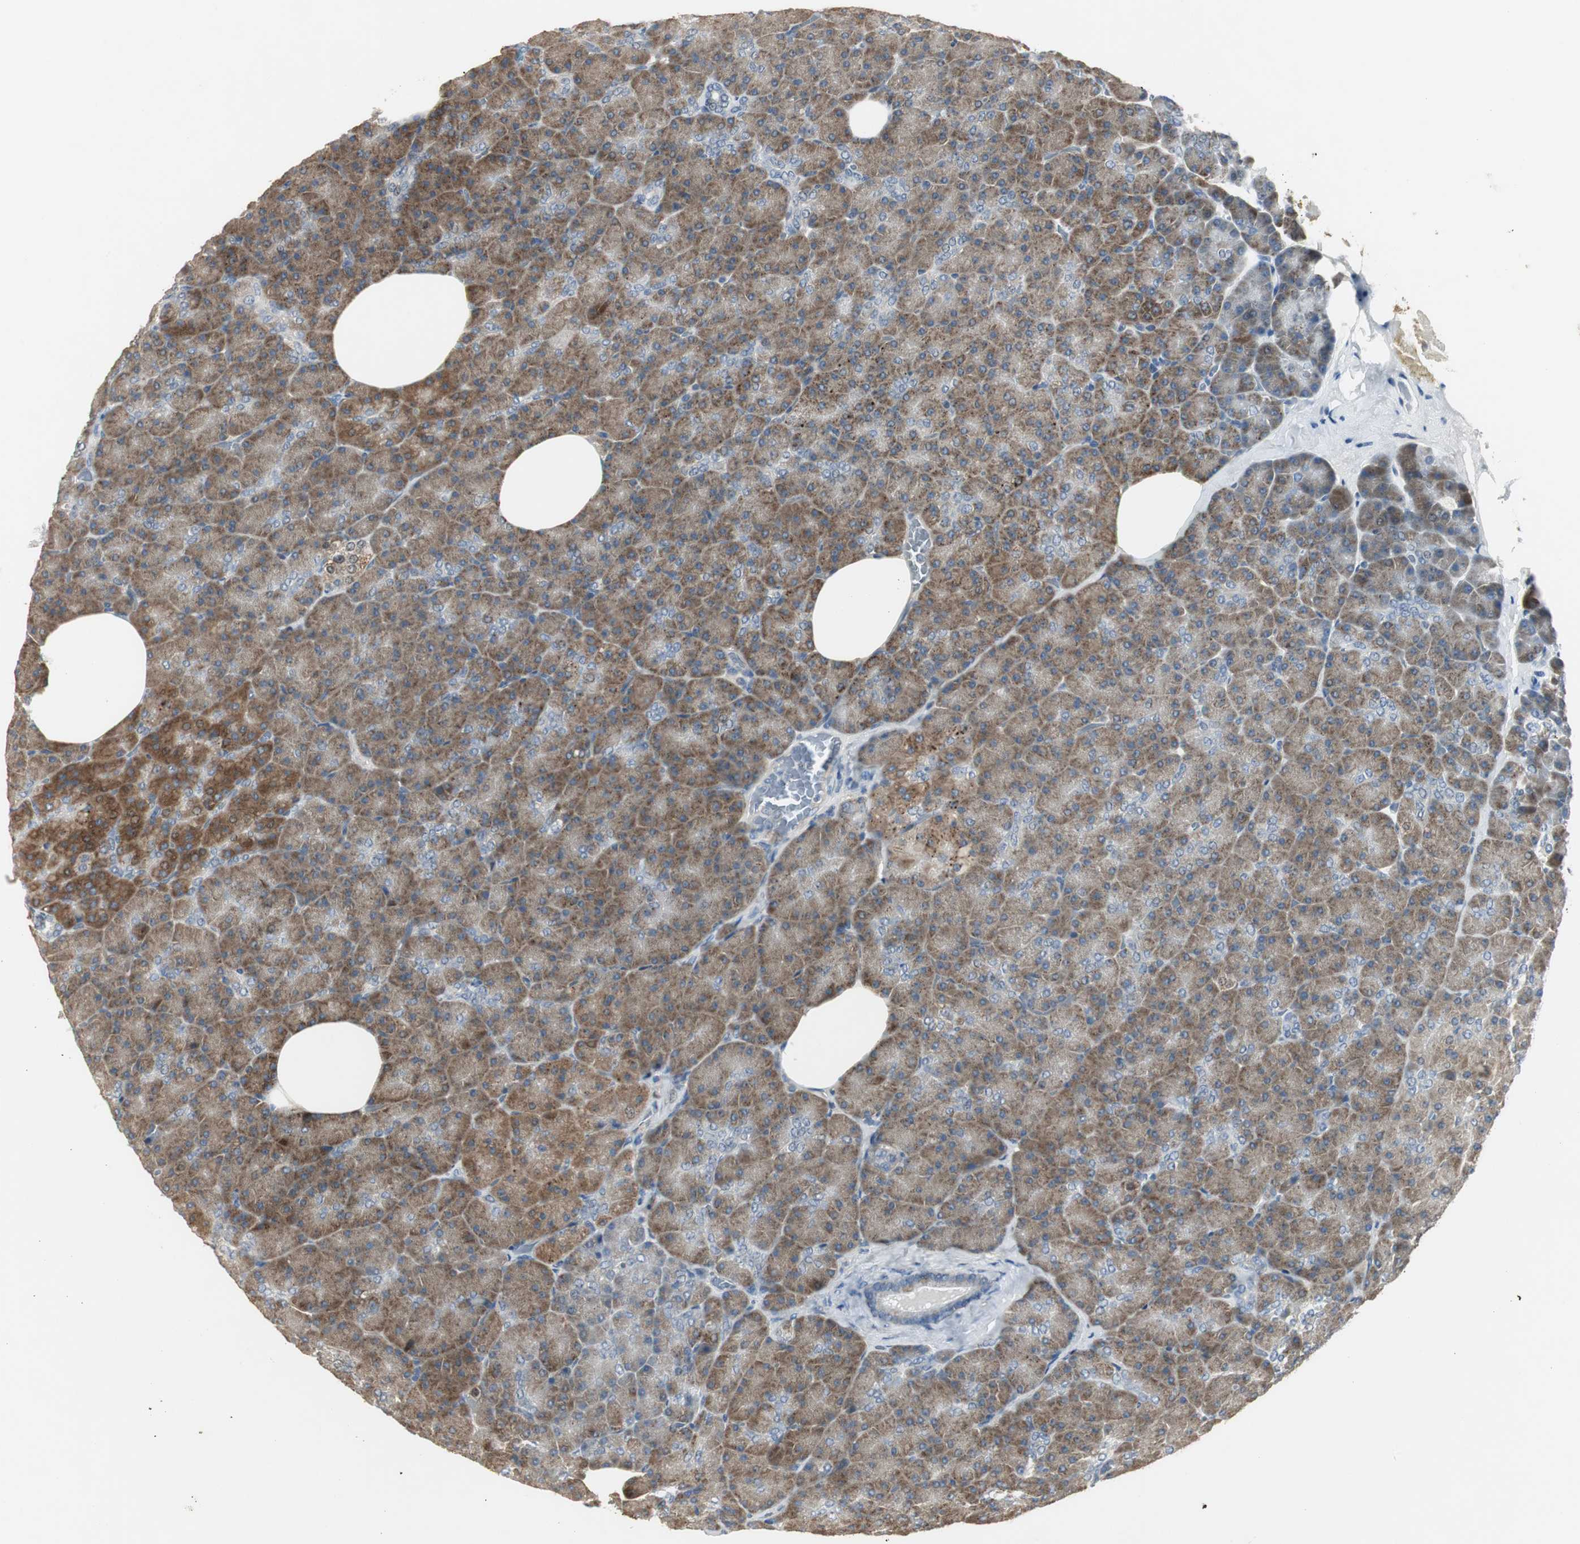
{"staining": {"intensity": "moderate", "quantity": ">75%", "location": "cytoplasmic/membranous"}, "tissue": "pancreas", "cell_type": "Exocrine glandular cells", "image_type": "normal", "snomed": [{"axis": "morphology", "description": "Normal tissue, NOS"}, {"axis": "topography", "description": "Pancreas"}], "caption": "Protein analysis of benign pancreas displays moderate cytoplasmic/membranous positivity in approximately >75% of exocrine glandular cells.", "gene": "MYT1", "patient": {"sex": "female", "age": 35}}